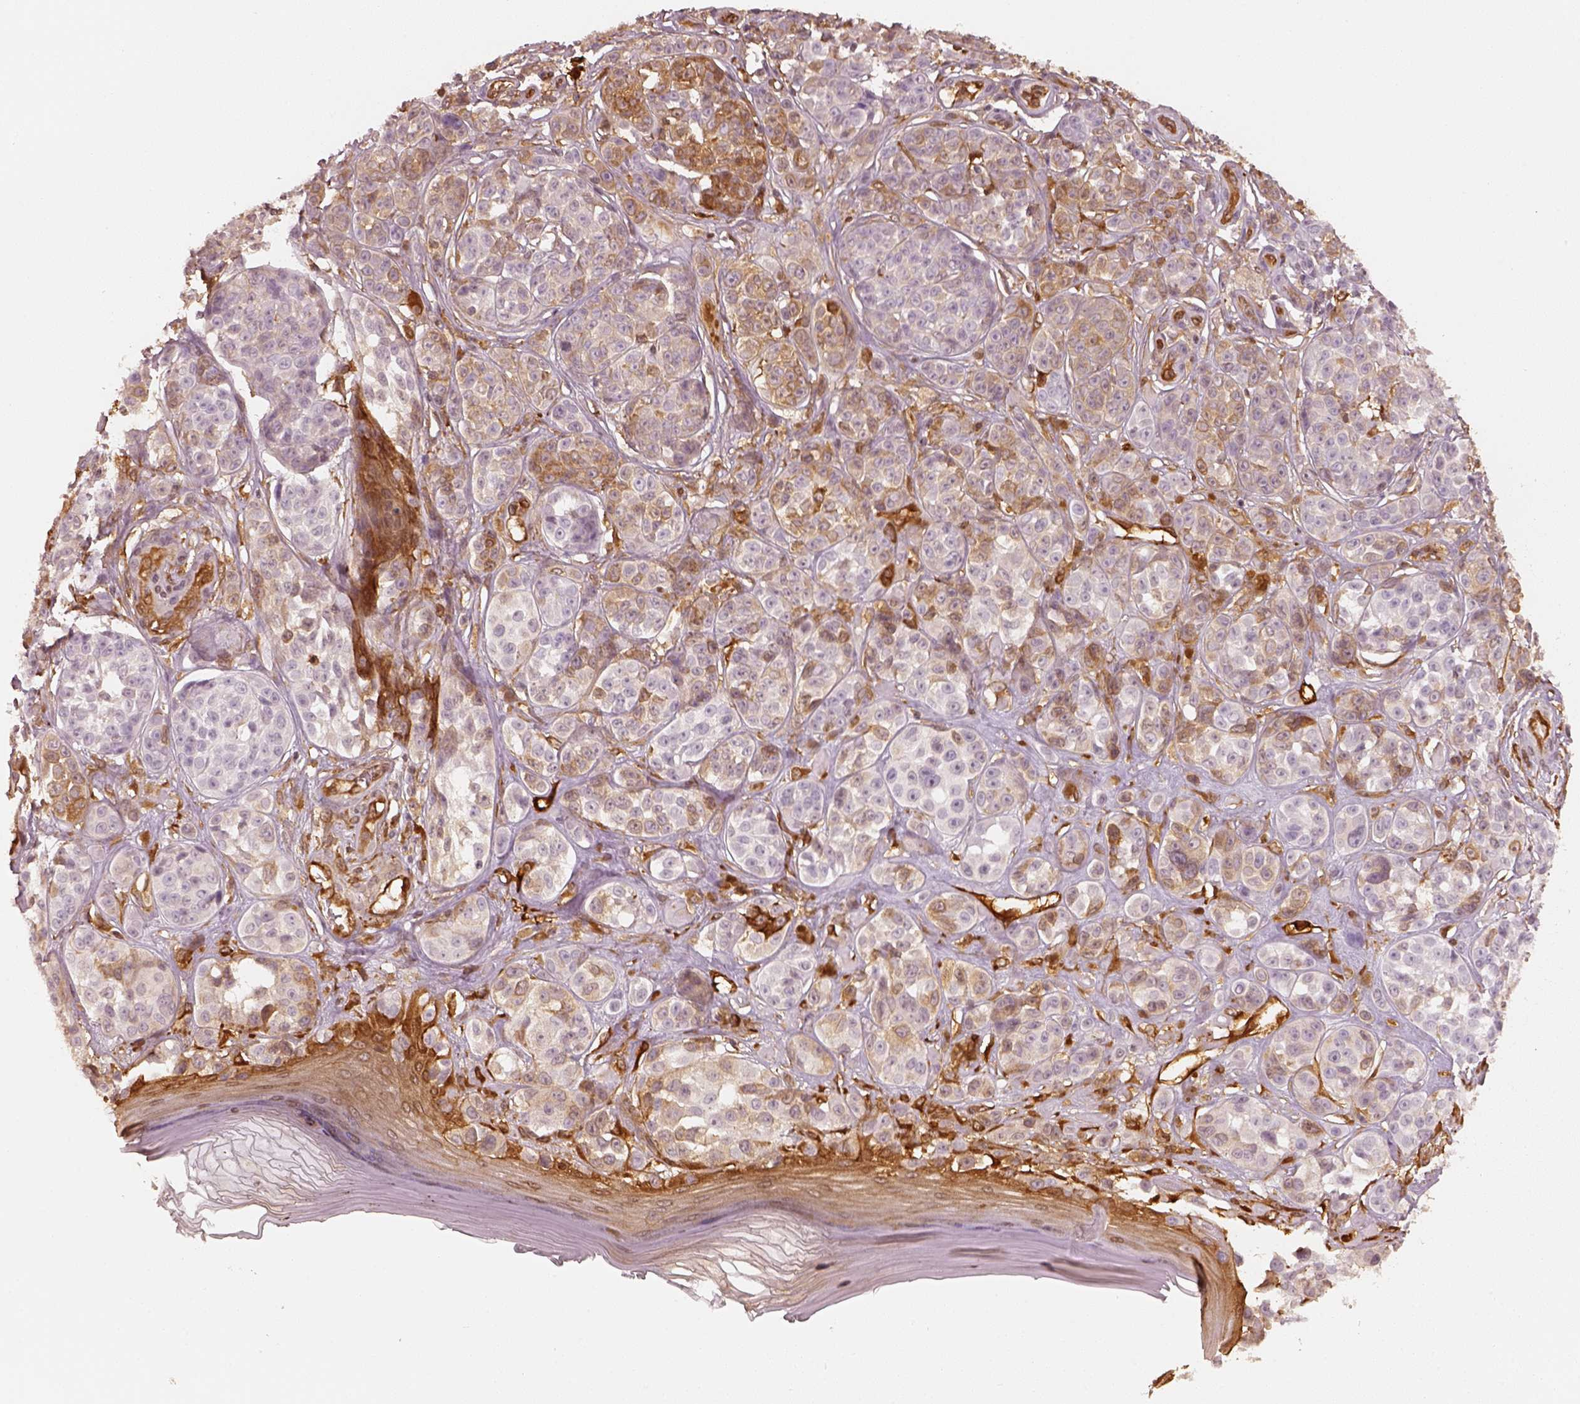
{"staining": {"intensity": "weak", "quantity": "25%-75%", "location": "cytoplasmic/membranous"}, "tissue": "melanoma", "cell_type": "Tumor cells", "image_type": "cancer", "snomed": [{"axis": "morphology", "description": "Malignant melanoma, NOS"}, {"axis": "topography", "description": "Skin"}], "caption": "Malignant melanoma stained with DAB (3,3'-diaminobenzidine) immunohistochemistry (IHC) shows low levels of weak cytoplasmic/membranous expression in about 25%-75% of tumor cells. Nuclei are stained in blue.", "gene": "FSCN1", "patient": {"sex": "female", "age": 90}}